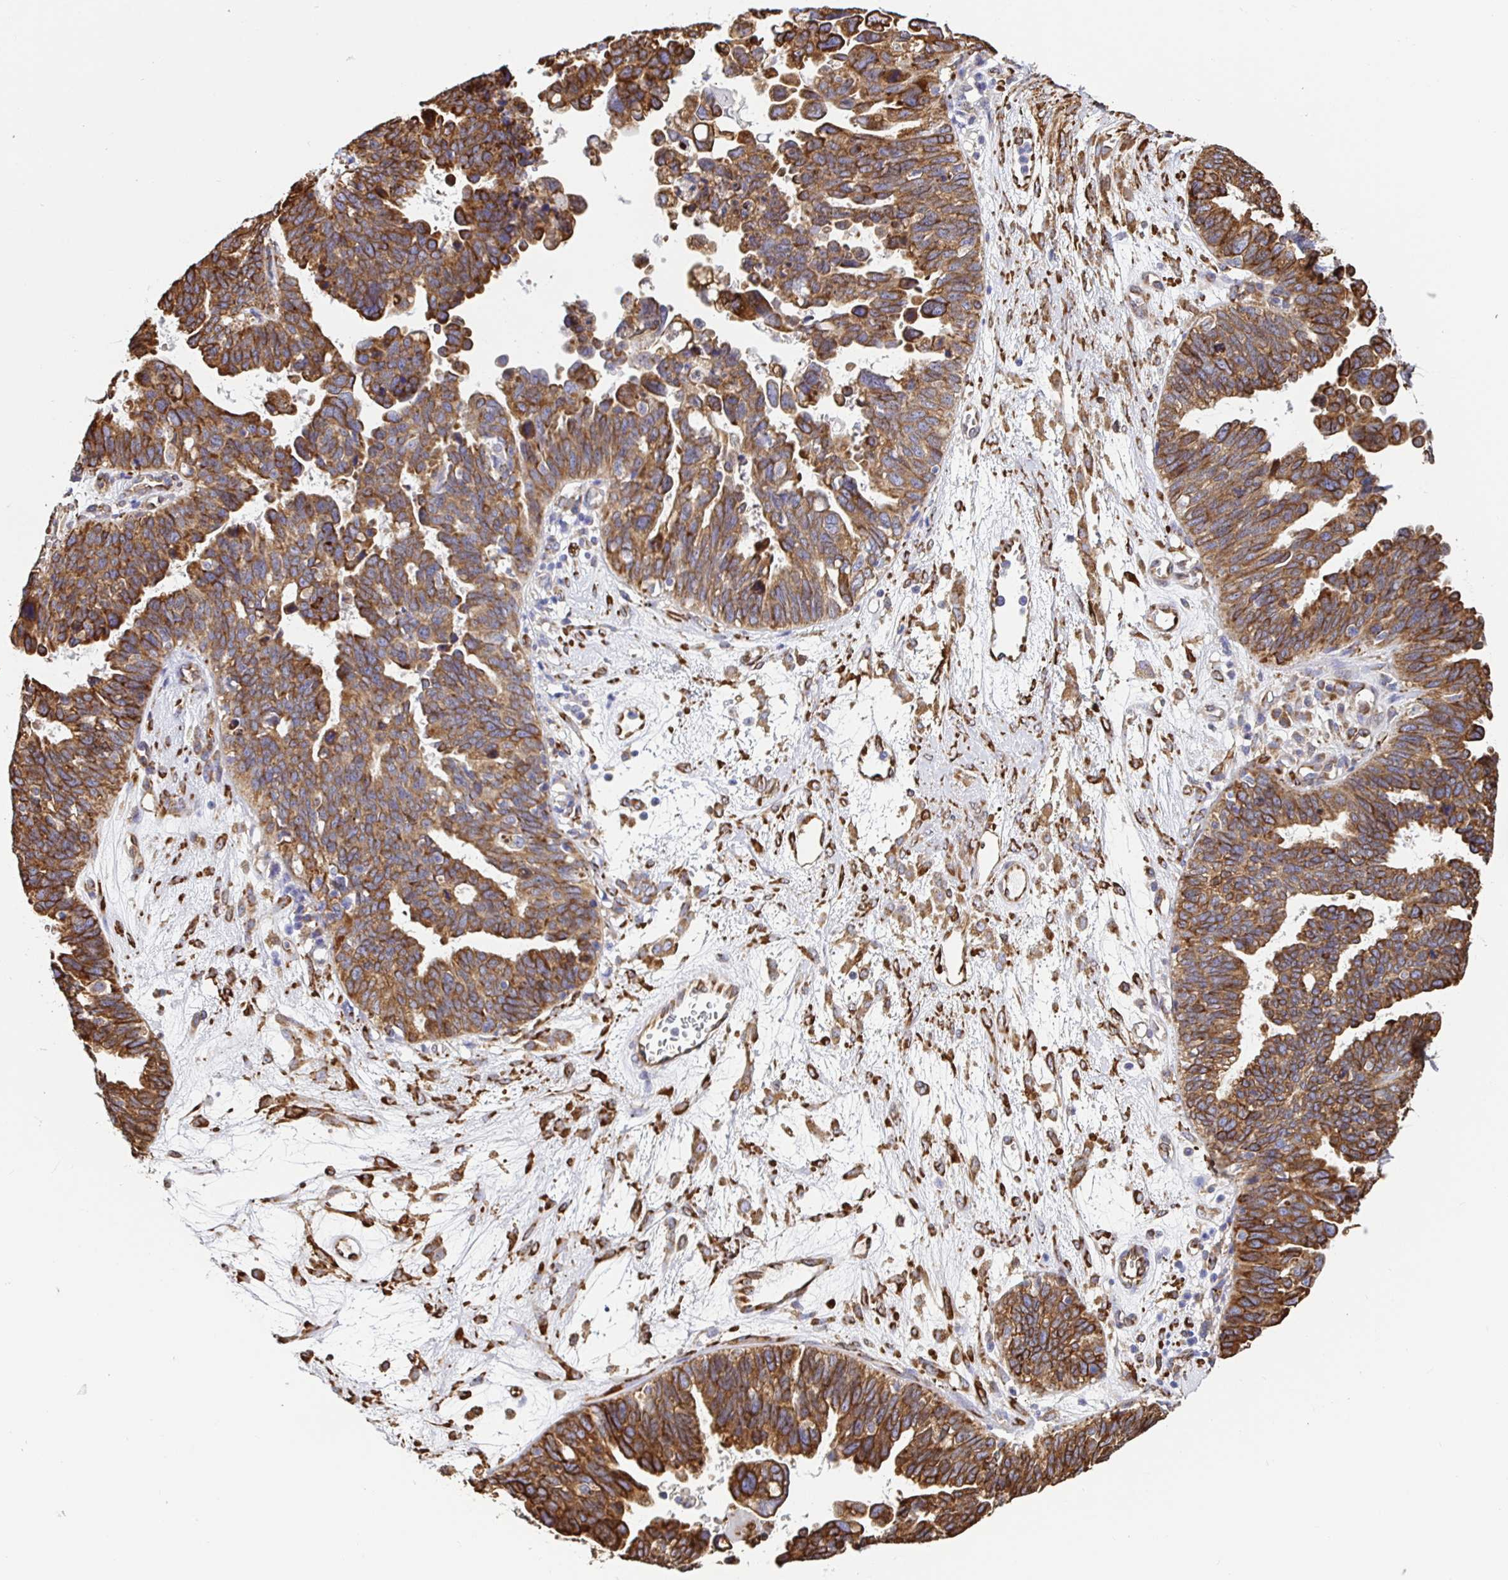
{"staining": {"intensity": "moderate", "quantity": ">75%", "location": "cytoplasmic/membranous"}, "tissue": "ovarian cancer", "cell_type": "Tumor cells", "image_type": "cancer", "snomed": [{"axis": "morphology", "description": "Cystadenocarcinoma, serous, NOS"}, {"axis": "topography", "description": "Ovary"}], "caption": "High-magnification brightfield microscopy of serous cystadenocarcinoma (ovarian) stained with DAB (3,3'-diaminobenzidine) (brown) and counterstained with hematoxylin (blue). tumor cells exhibit moderate cytoplasmic/membranous staining is present in about>75% of cells.", "gene": "MAOA", "patient": {"sex": "female", "age": 60}}